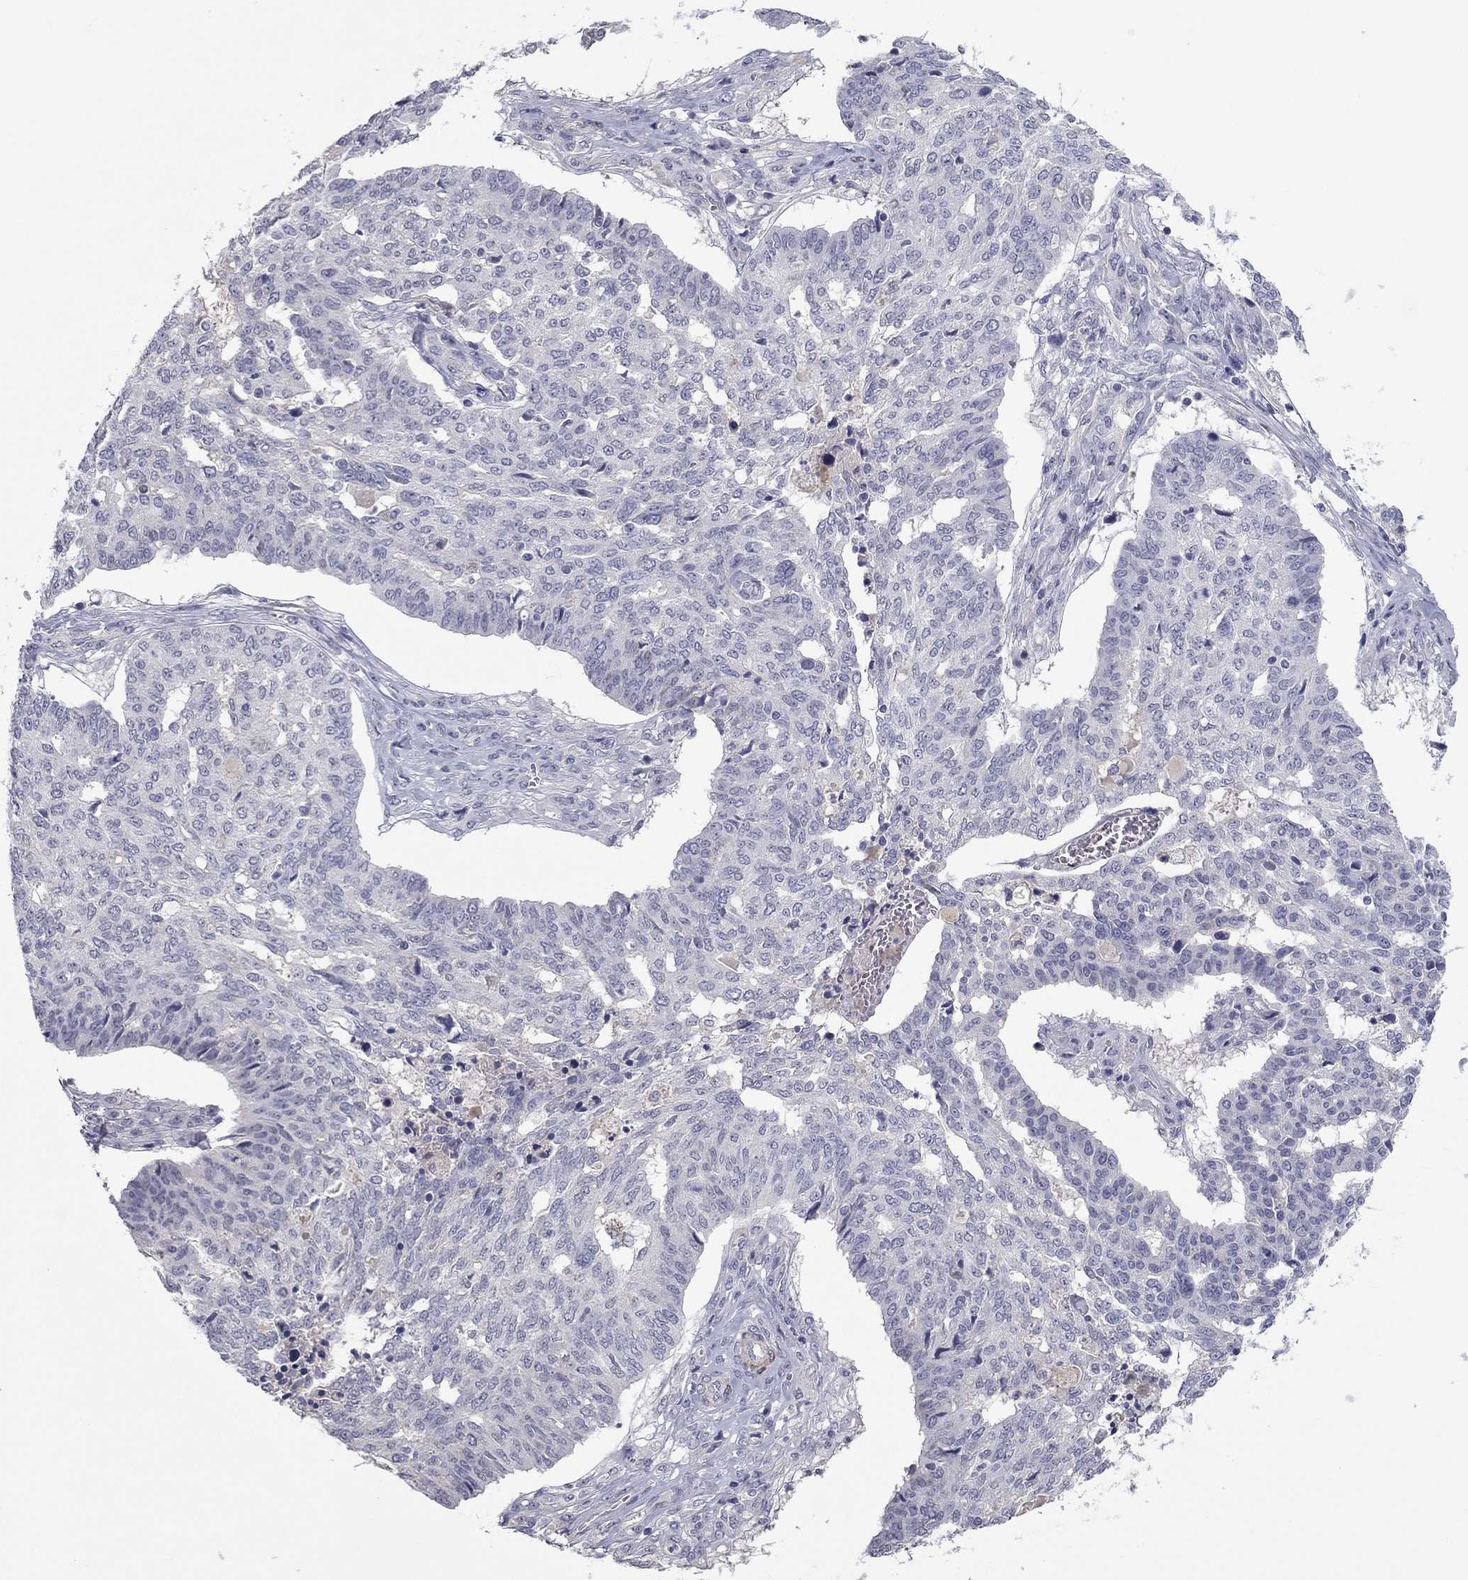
{"staining": {"intensity": "negative", "quantity": "none", "location": "none"}, "tissue": "ovarian cancer", "cell_type": "Tumor cells", "image_type": "cancer", "snomed": [{"axis": "morphology", "description": "Cystadenocarcinoma, serous, NOS"}, {"axis": "topography", "description": "Ovary"}], "caption": "Tumor cells show no significant protein staining in ovarian cancer.", "gene": "IP6K3", "patient": {"sex": "female", "age": 67}}